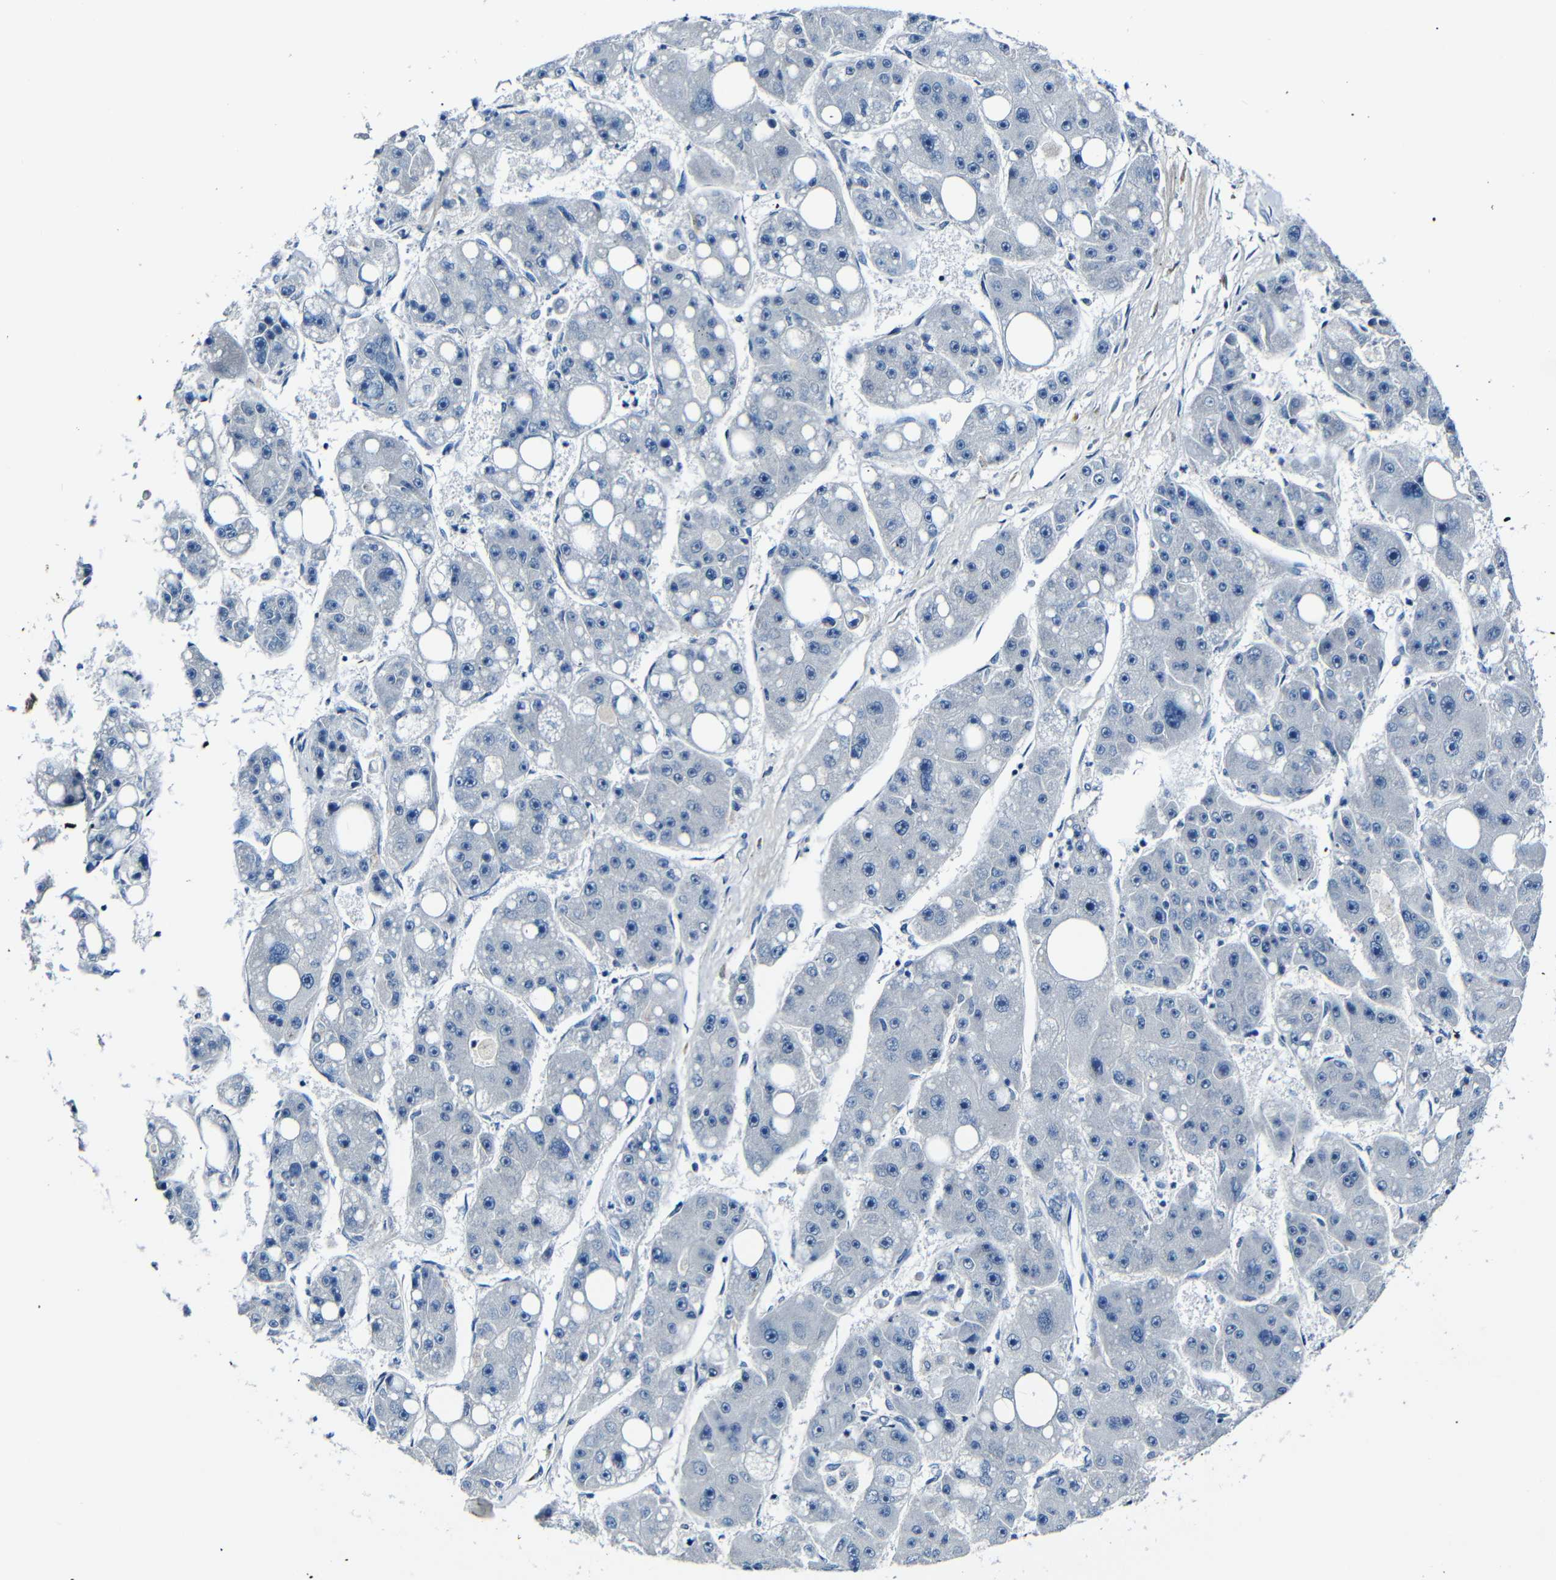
{"staining": {"intensity": "negative", "quantity": "none", "location": "none"}, "tissue": "liver cancer", "cell_type": "Tumor cells", "image_type": "cancer", "snomed": [{"axis": "morphology", "description": "Carcinoma, Hepatocellular, NOS"}, {"axis": "topography", "description": "Liver"}], "caption": "There is no significant staining in tumor cells of liver cancer (hepatocellular carcinoma). (Stains: DAB (3,3'-diaminobenzidine) IHC with hematoxylin counter stain, Microscopy: brightfield microscopy at high magnification).", "gene": "ANK3", "patient": {"sex": "female", "age": 61}}